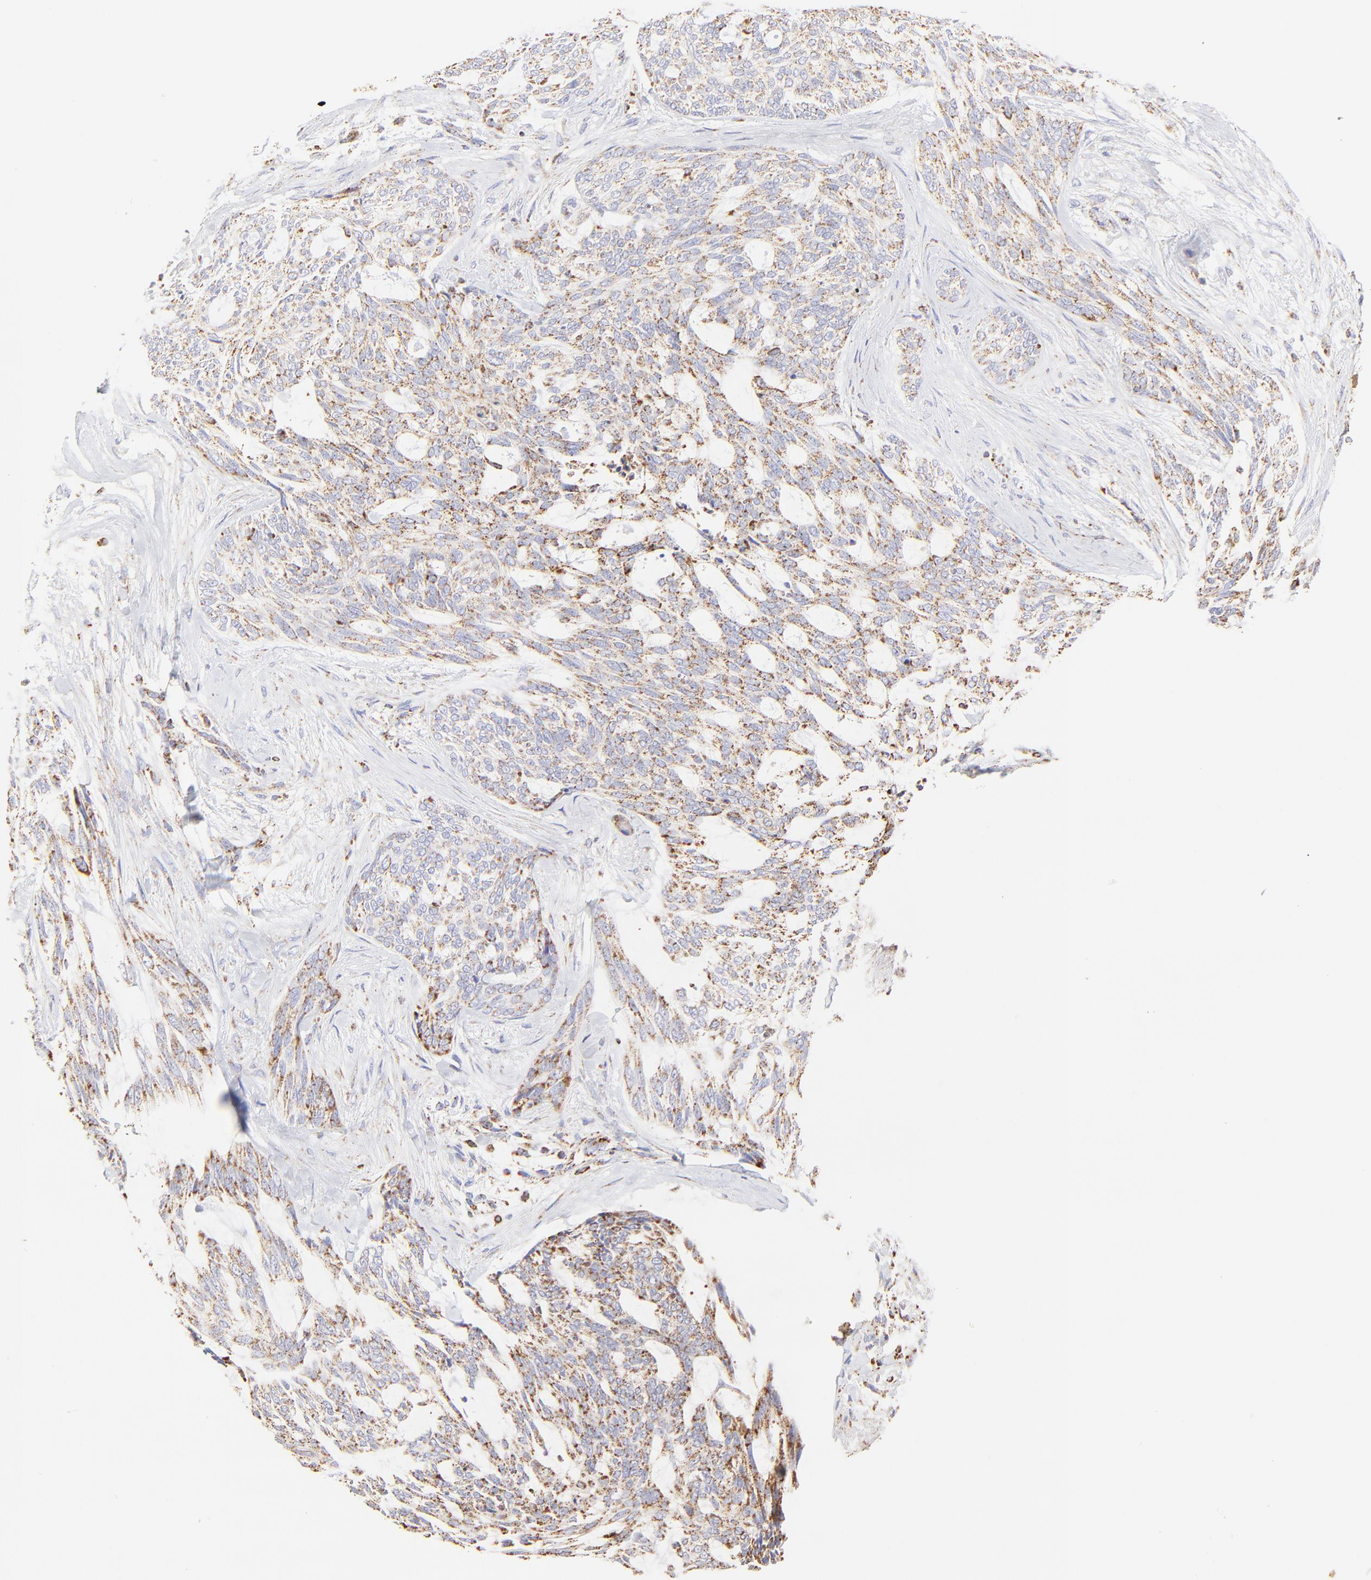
{"staining": {"intensity": "moderate", "quantity": "25%-75%", "location": "cytoplasmic/membranous"}, "tissue": "skin cancer", "cell_type": "Tumor cells", "image_type": "cancer", "snomed": [{"axis": "morphology", "description": "Normal tissue, NOS"}, {"axis": "morphology", "description": "Basal cell carcinoma"}, {"axis": "topography", "description": "Skin"}], "caption": "Protein analysis of skin basal cell carcinoma tissue displays moderate cytoplasmic/membranous positivity in about 25%-75% of tumor cells.", "gene": "ECH1", "patient": {"sex": "female", "age": 71}}